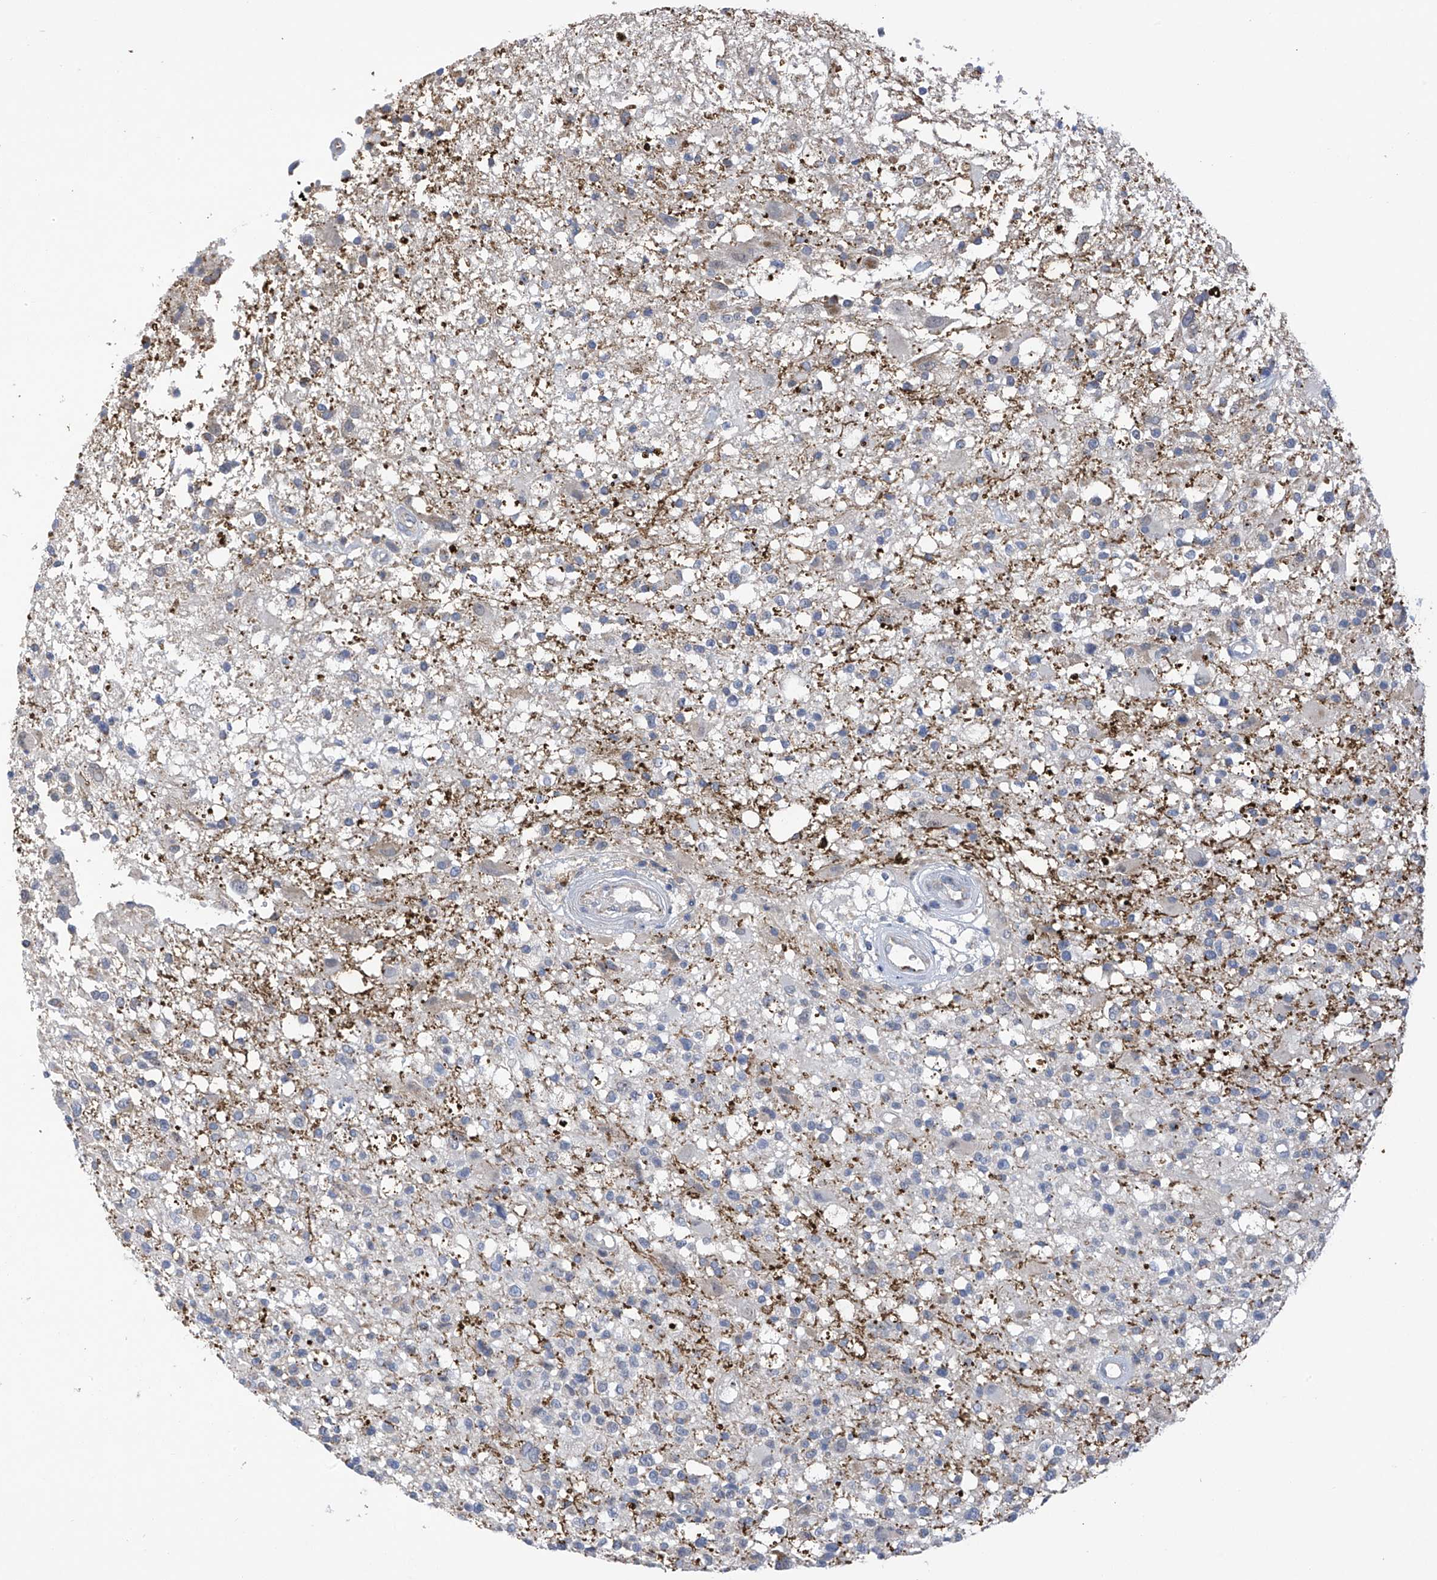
{"staining": {"intensity": "negative", "quantity": "none", "location": "none"}, "tissue": "glioma", "cell_type": "Tumor cells", "image_type": "cancer", "snomed": [{"axis": "morphology", "description": "Glioma, malignant, High grade"}, {"axis": "morphology", "description": "Glioblastoma, NOS"}, {"axis": "topography", "description": "Brain"}], "caption": "This is an immunohistochemistry image of human glioma. There is no expression in tumor cells.", "gene": "SLCO4A1", "patient": {"sex": "male", "age": 60}}